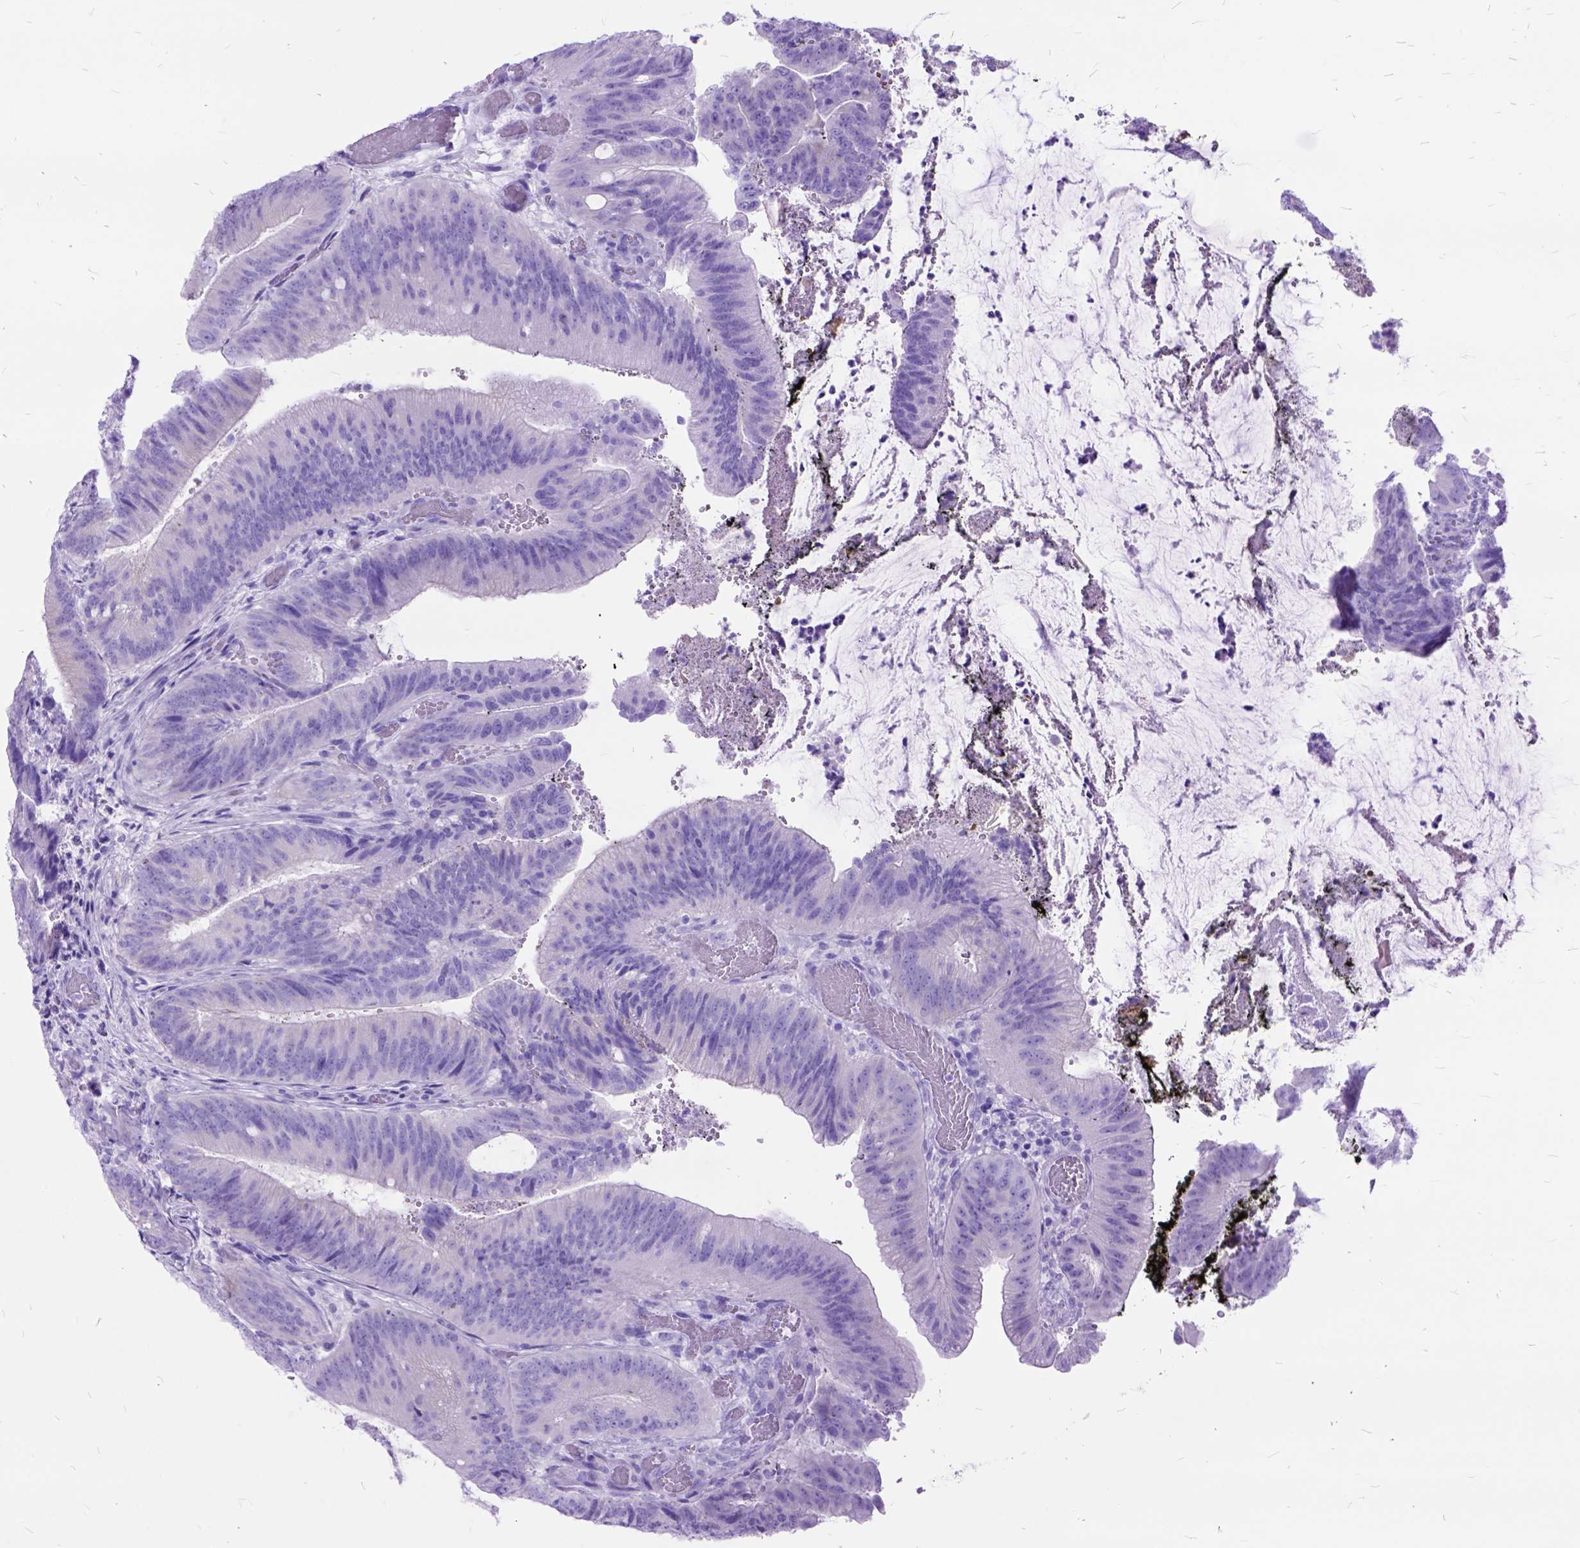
{"staining": {"intensity": "negative", "quantity": "none", "location": "none"}, "tissue": "colorectal cancer", "cell_type": "Tumor cells", "image_type": "cancer", "snomed": [{"axis": "morphology", "description": "Adenocarcinoma, NOS"}, {"axis": "topography", "description": "Colon"}], "caption": "Protein analysis of adenocarcinoma (colorectal) exhibits no significant positivity in tumor cells. (DAB (3,3'-diaminobenzidine) immunohistochemistry, high magnification).", "gene": "DNAH2", "patient": {"sex": "female", "age": 43}}